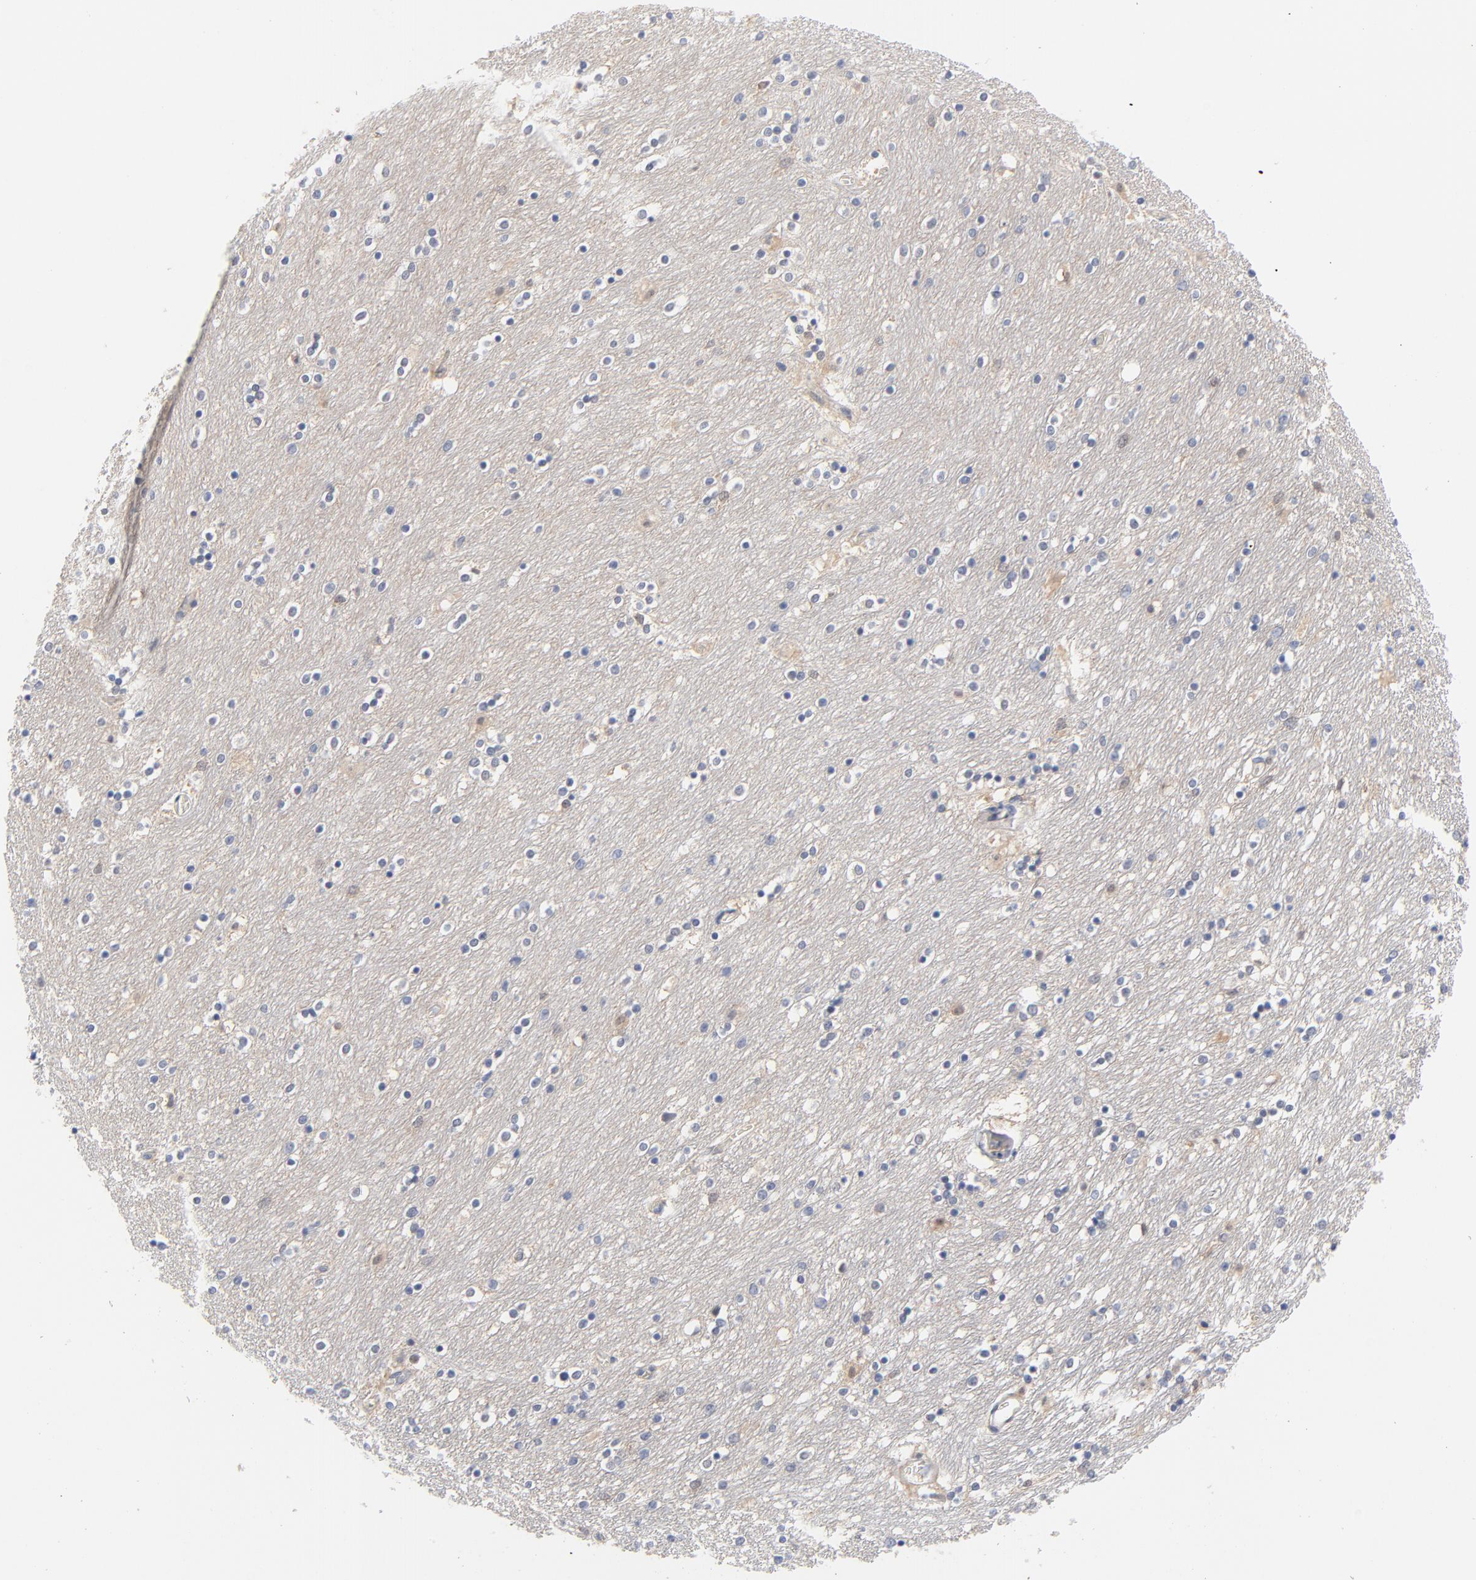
{"staining": {"intensity": "negative", "quantity": "none", "location": "none"}, "tissue": "caudate", "cell_type": "Glial cells", "image_type": "normal", "snomed": [{"axis": "morphology", "description": "Normal tissue, NOS"}, {"axis": "topography", "description": "Lateral ventricle wall"}], "caption": "This is an immunohistochemistry (IHC) image of unremarkable caudate. There is no staining in glial cells.", "gene": "CAB39L", "patient": {"sex": "female", "age": 54}}